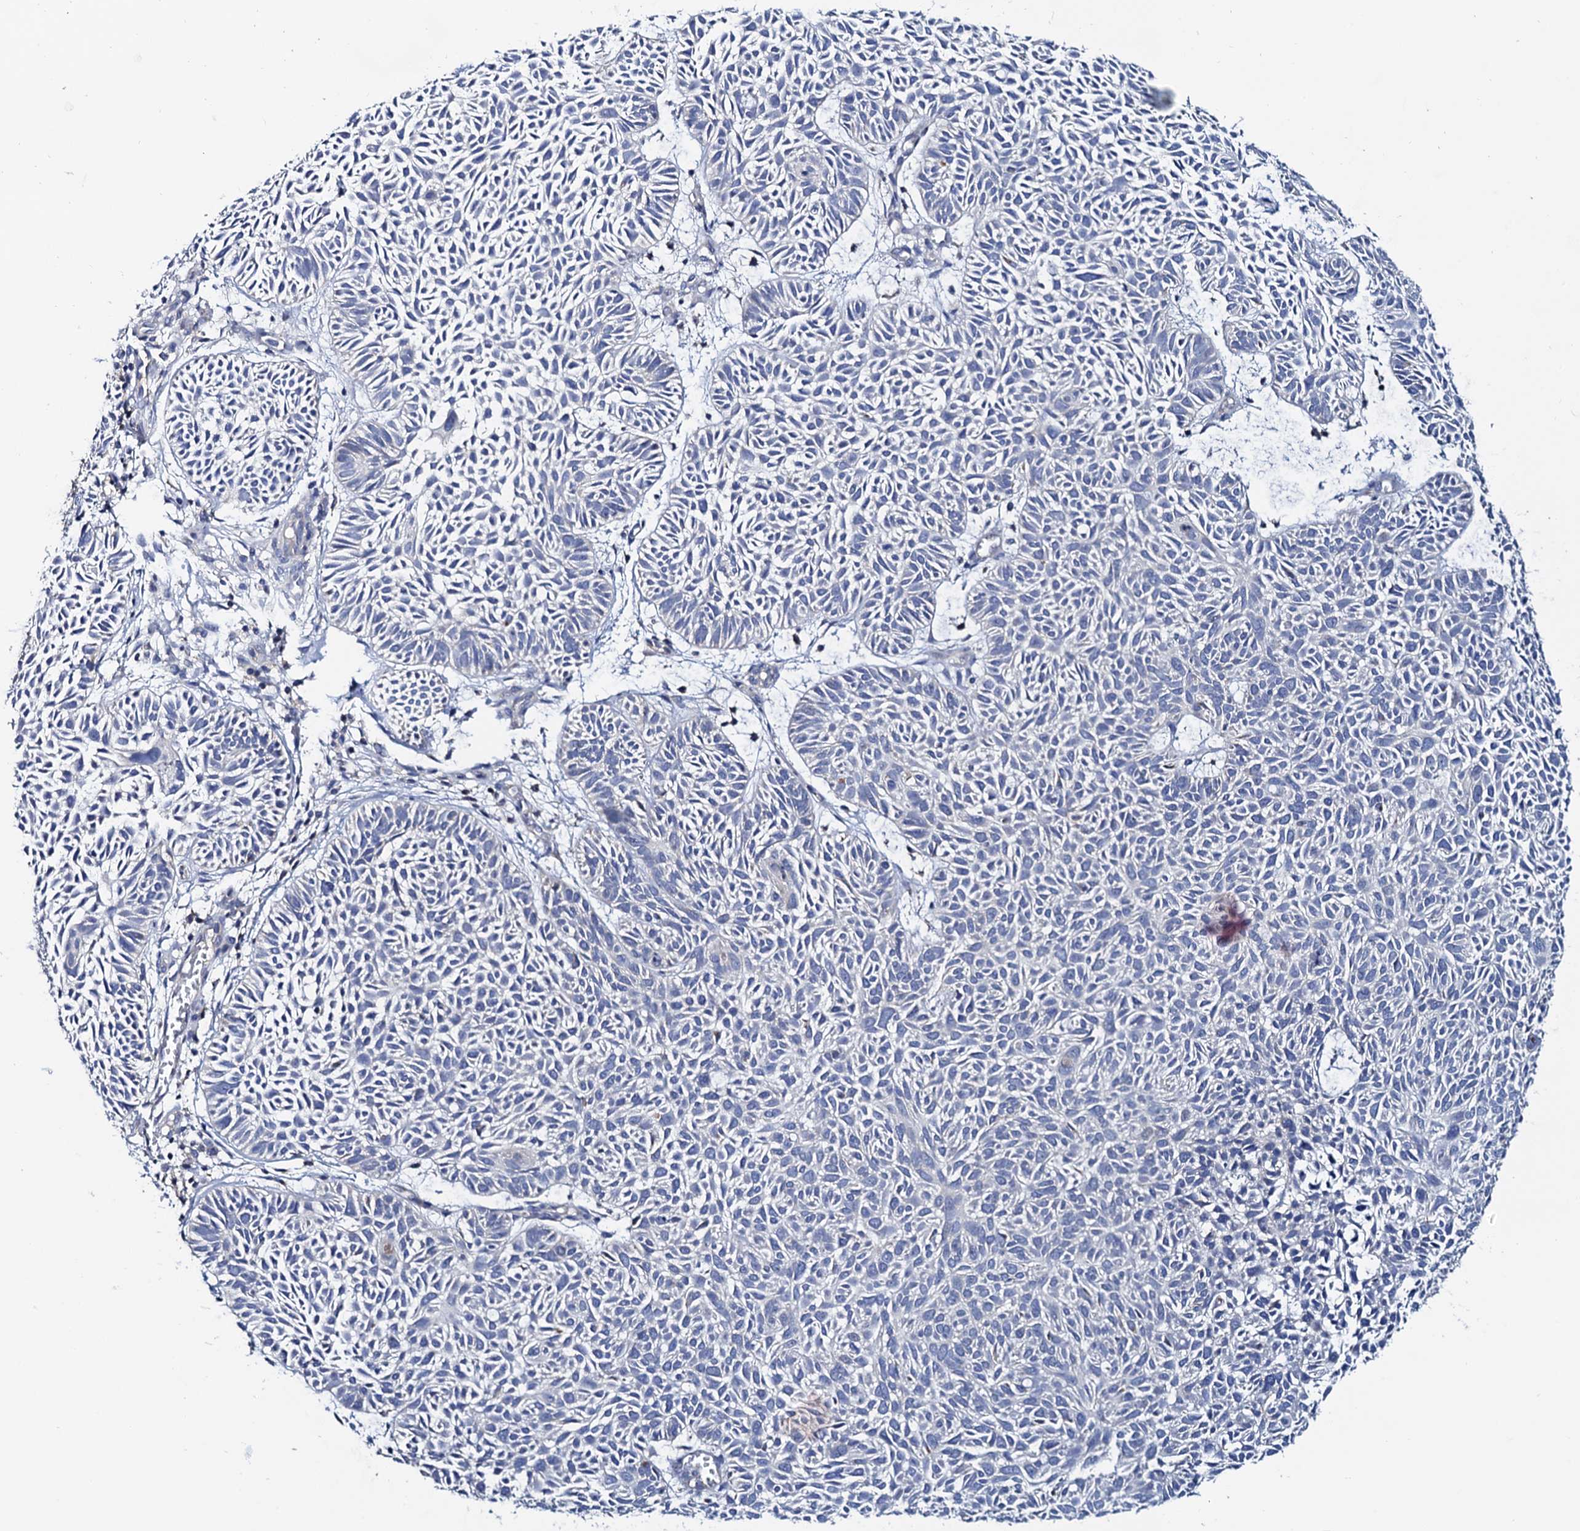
{"staining": {"intensity": "negative", "quantity": "none", "location": "none"}, "tissue": "skin cancer", "cell_type": "Tumor cells", "image_type": "cancer", "snomed": [{"axis": "morphology", "description": "Basal cell carcinoma"}, {"axis": "topography", "description": "Skin"}], "caption": "Tumor cells show no significant positivity in skin cancer. (Immunohistochemistry, brightfield microscopy, high magnification).", "gene": "MRPL48", "patient": {"sex": "male", "age": 69}}